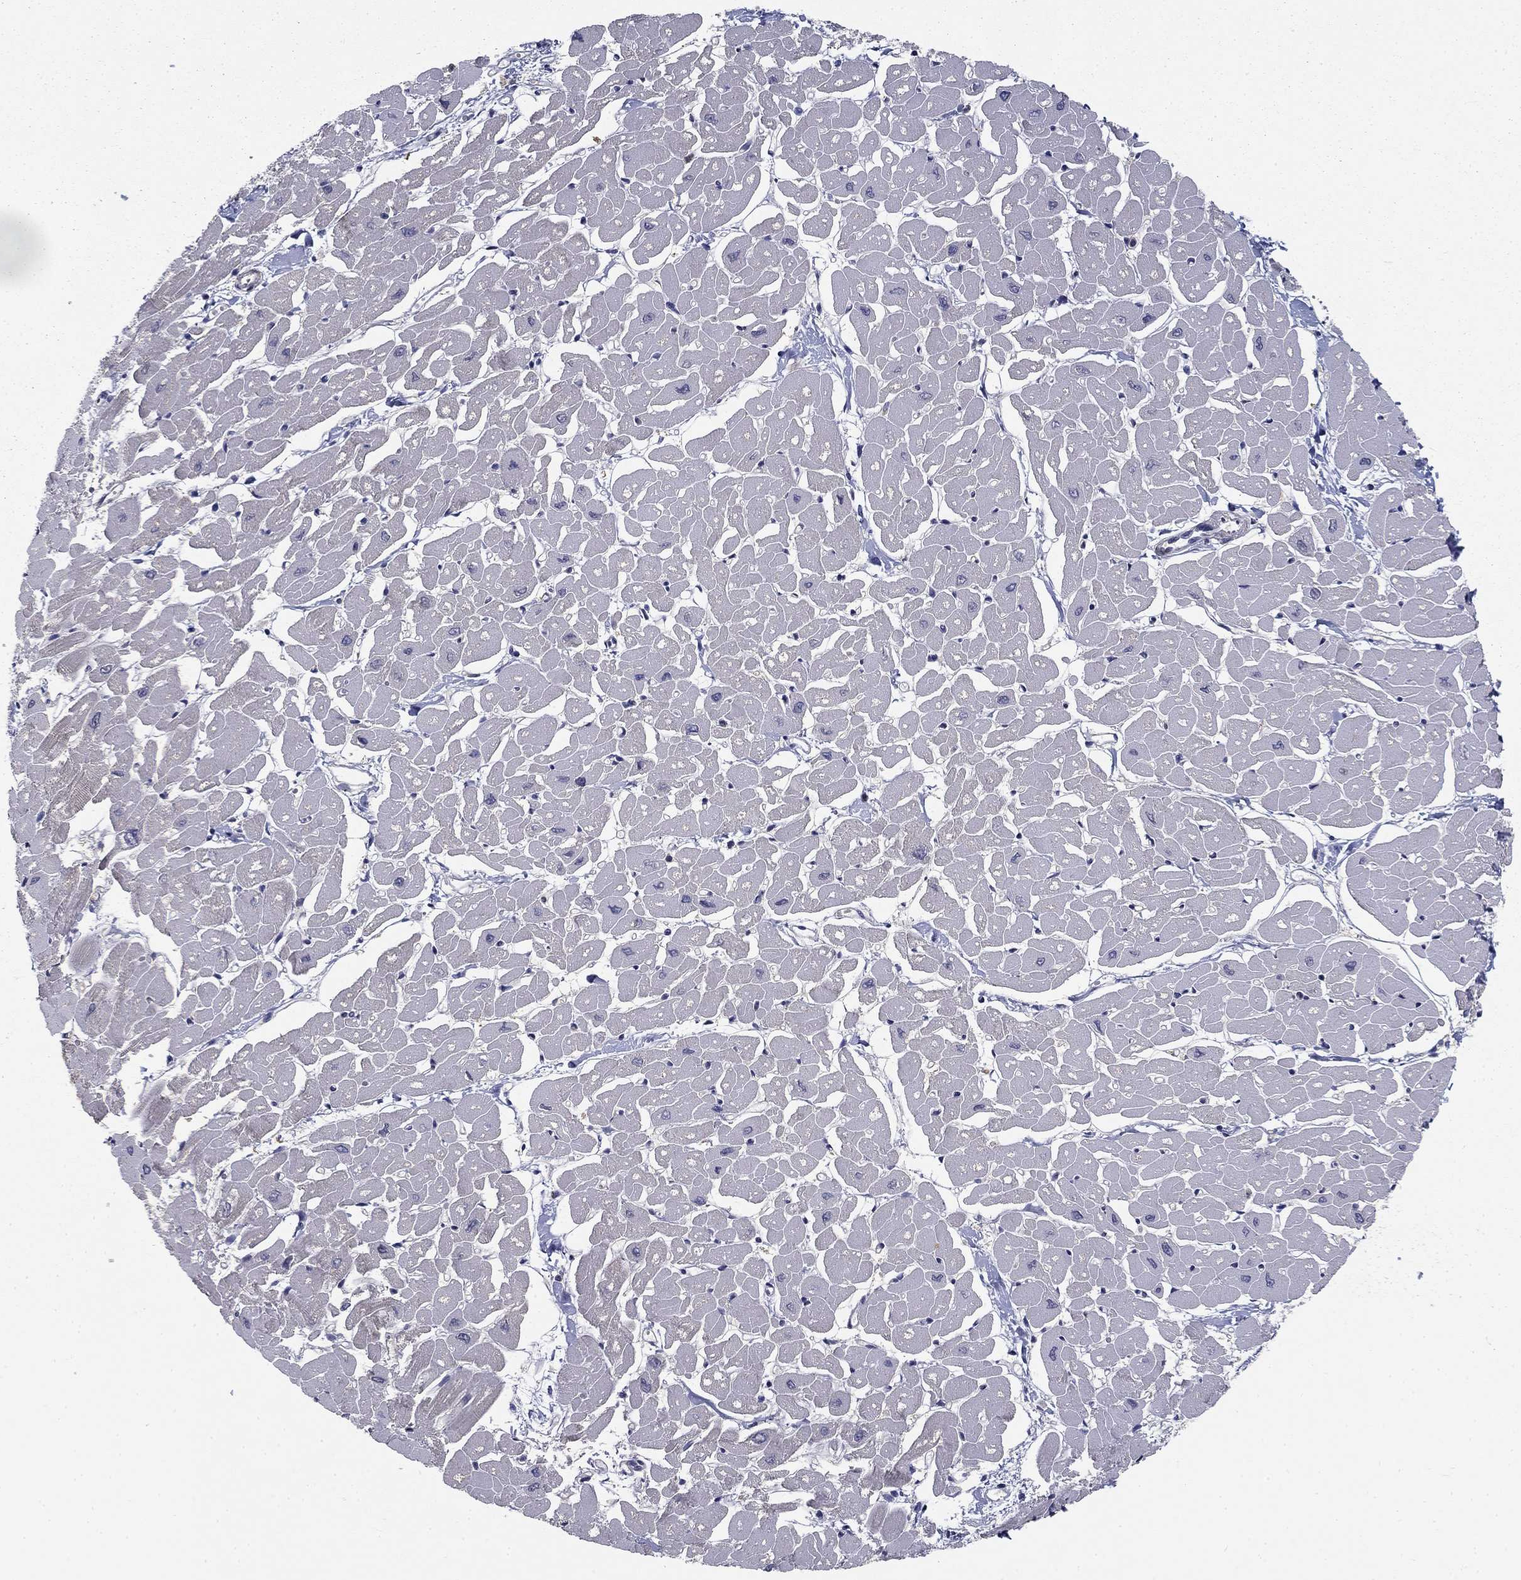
{"staining": {"intensity": "negative", "quantity": "none", "location": "none"}, "tissue": "heart muscle", "cell_type": "Cardiomyocytes", "image_type": "normal", "snomed": [{"axis": "morphology", "description": "Normal tissue, NOS"}, {"axis": "topography", "description": "Heart"}], "caption": "Cardiomyocytes show no significant protein staining in unremarkable heart muscle. (DAB (3,3'-diaminobenzidine) immunohistochemistry, high magnification).", "gene": "NIT2", "patient": {"sex": "male", "age": 57}}